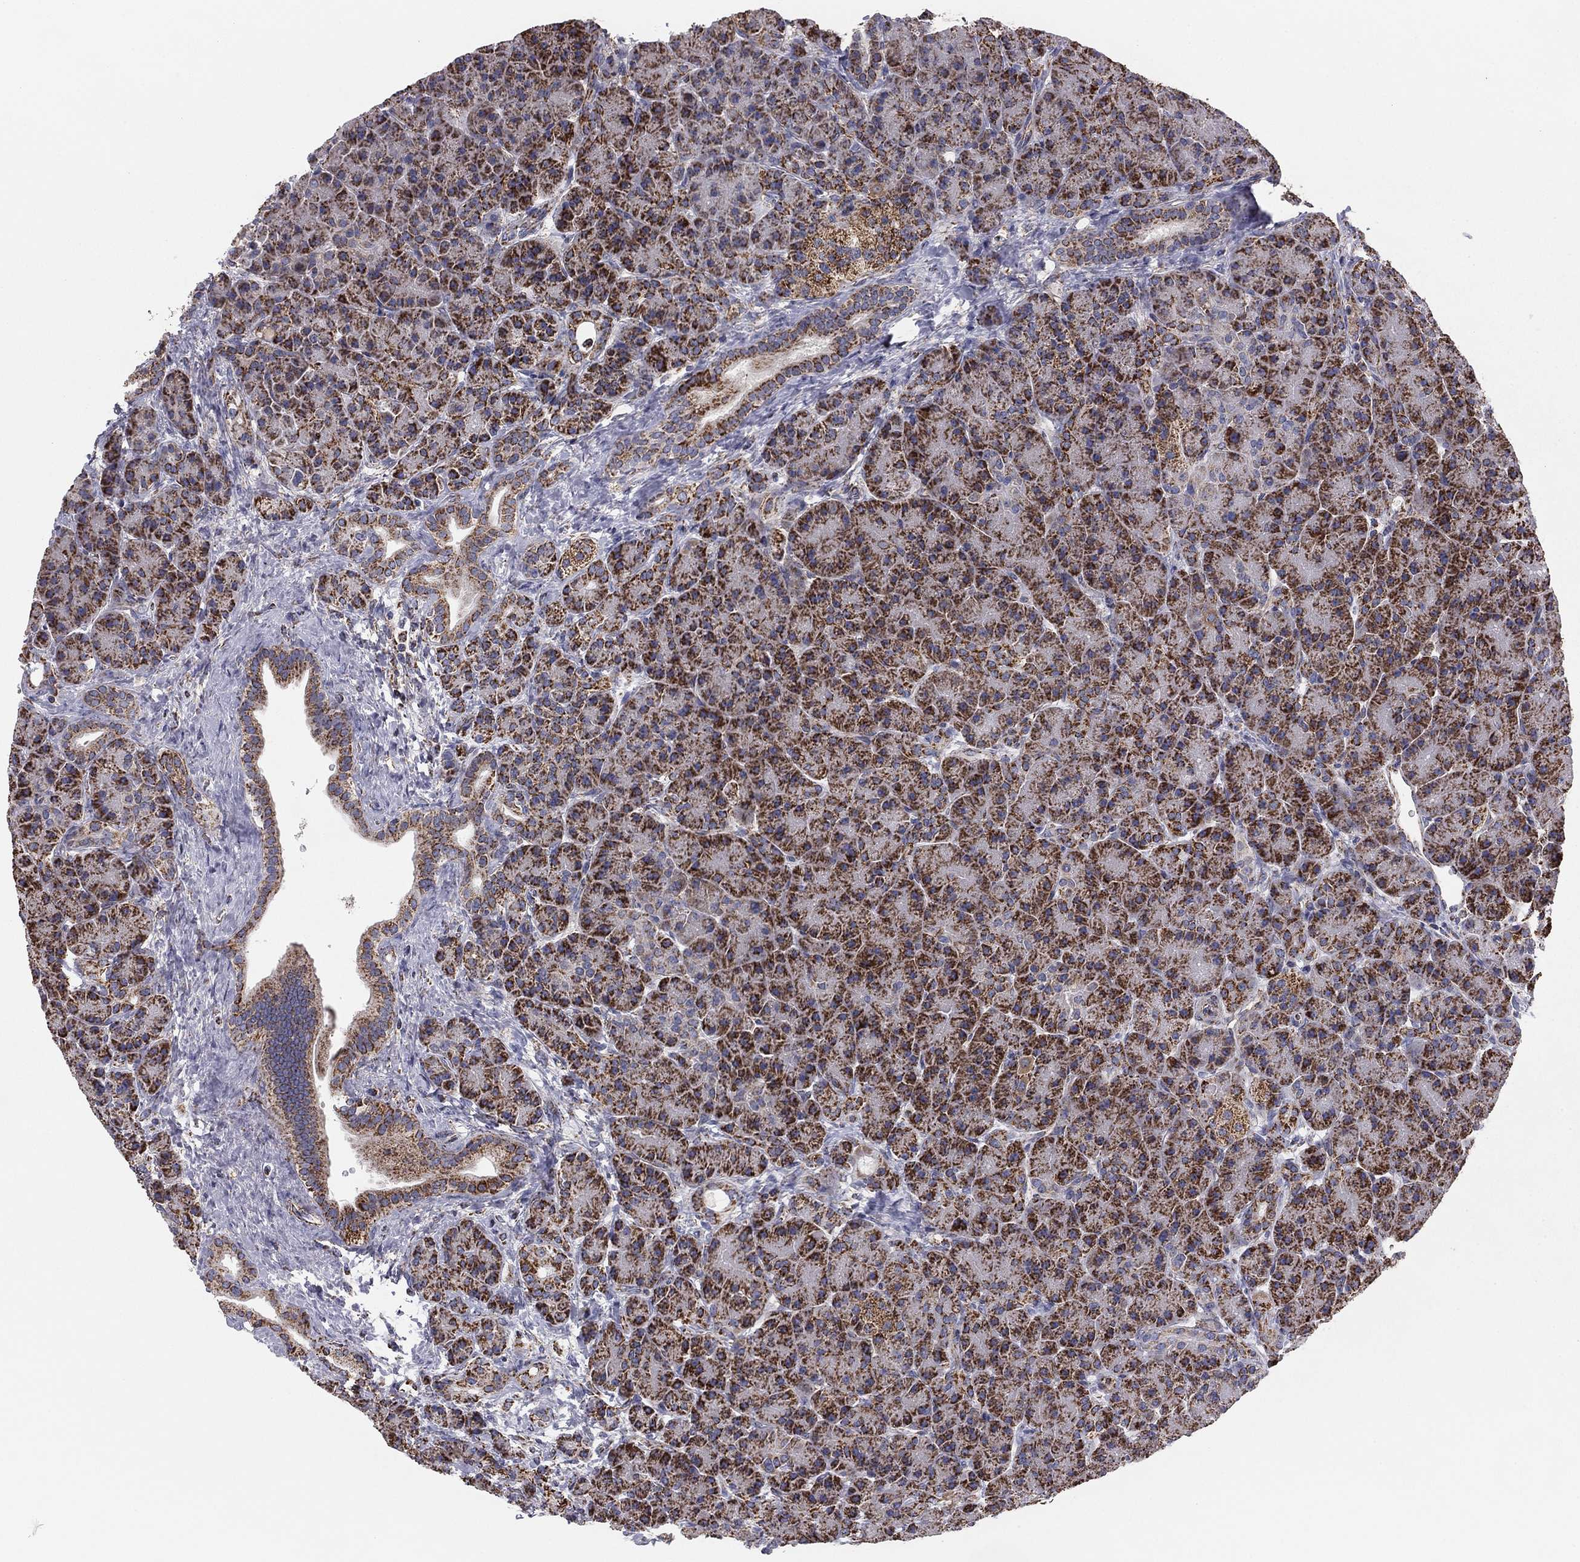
{"staining": {"intensity": "strong", "quantity": ">75%", "location": "cytoplasmic/membranous"}, "tissue": "pancreas", "cell_type": "Exocrine glandular cells", "image_type": "normal", "snomed": [{"axis": "morphology", "description": "Normal tissue, NOS"}, {"axis": "topography", "description": "Pancreas"}], "caption": "Pancreas stained with DAB (3,3'-diaminobenzidine) immunohistochemistry (IHC) displays high levels of strong cytoplasmic/membranous expression in approximately >75% of exocrine glandular cells. (IHC, brightfield microscopy, high magnification).", "gene": "NDUFV1", "patient": {"sex": "female", "age": 63}}